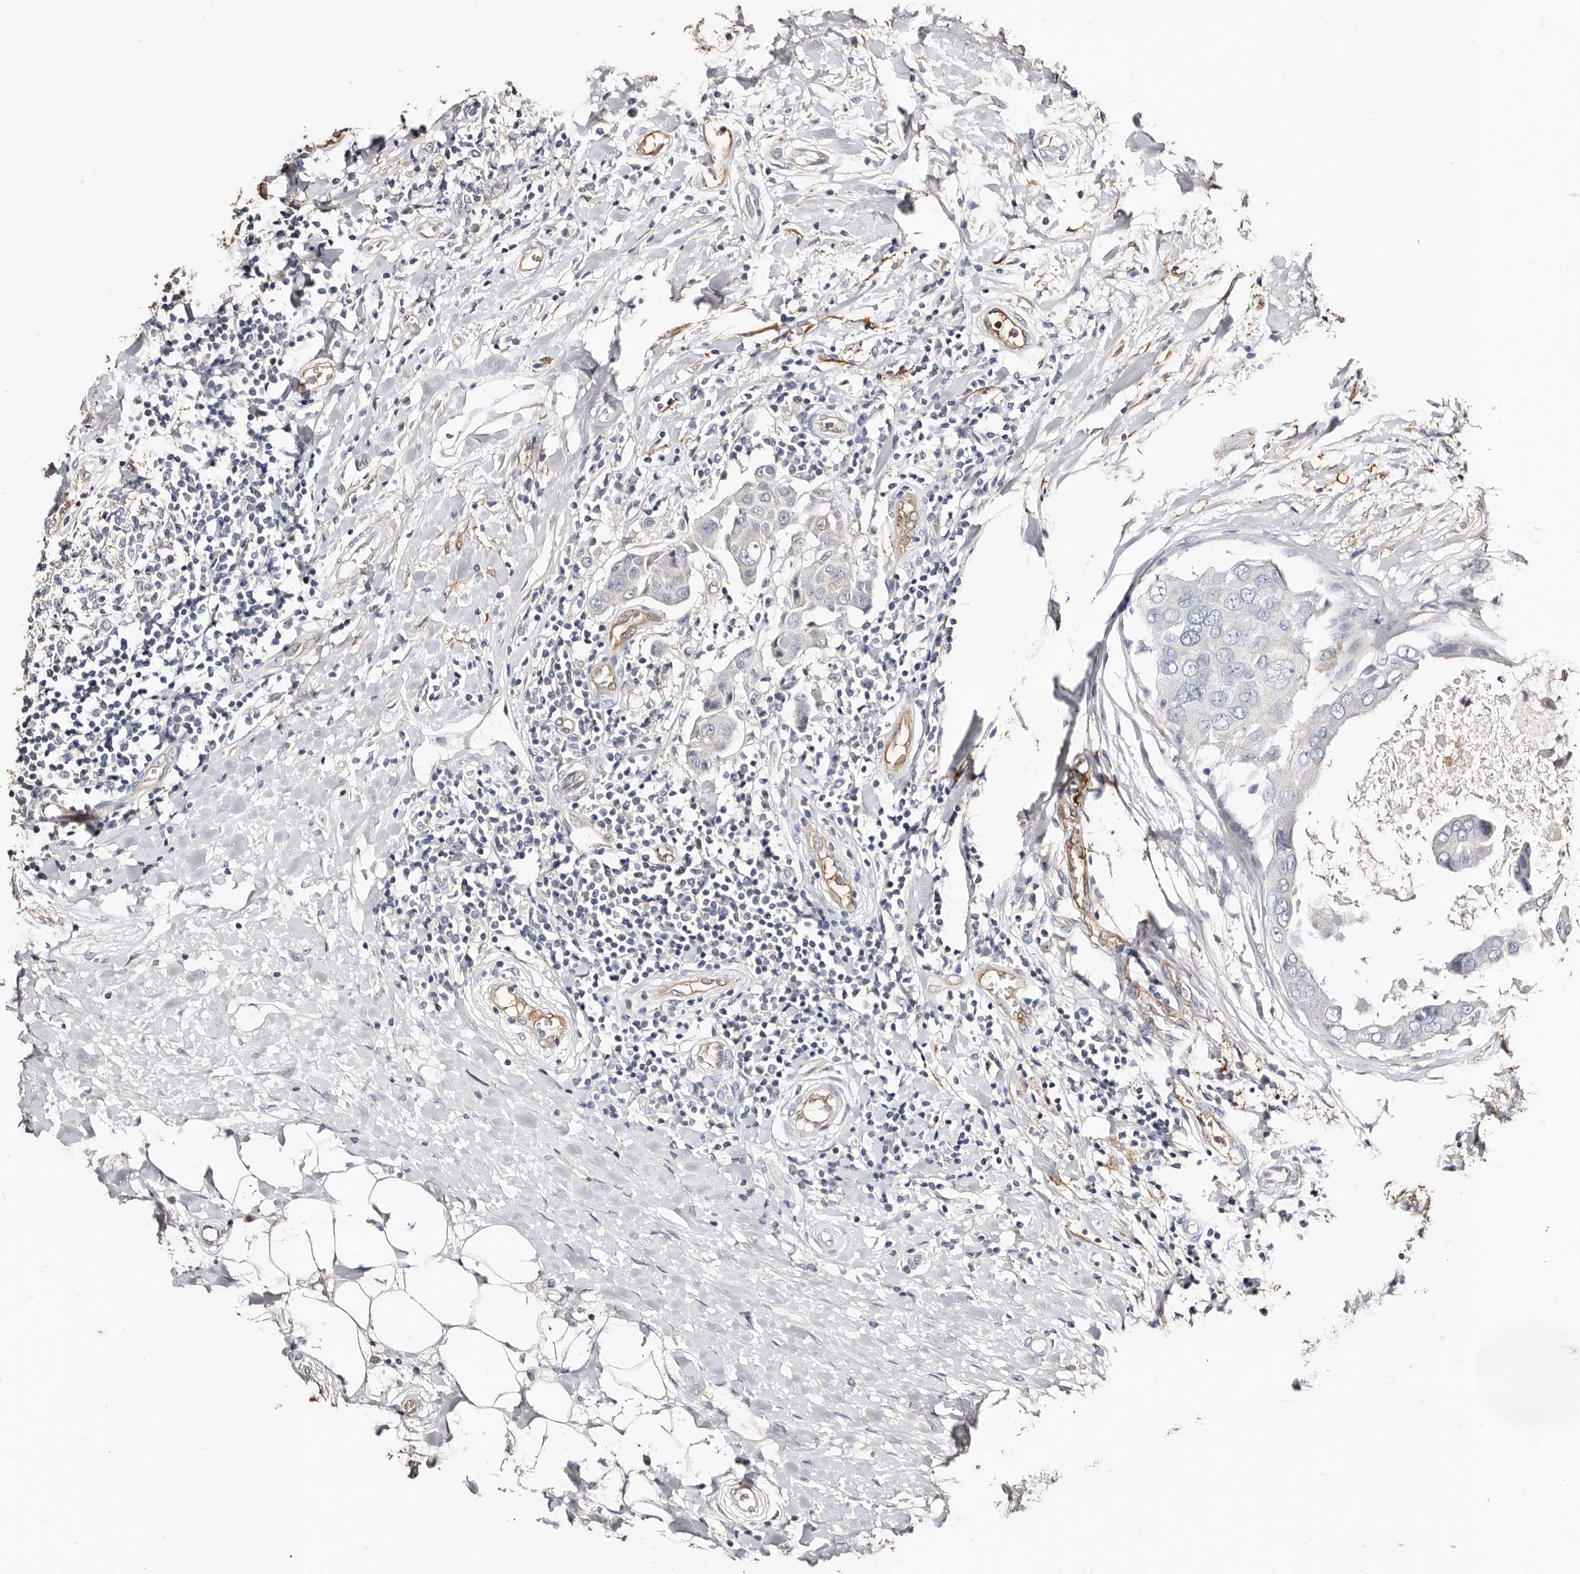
{"staining": {"intensity": "negative", "quantity": "none", "location": "none"}, "tissue": "breast cancer", "cell_type": "Tumor cells", "image_type": "cancer", "snomed": [{"axis": "morphology", "description": "Duct carcinoma"}, {"axis": "topography", "description": "Breast"}], "caption": "An image of human breast cancer (intraductal carcinoma) is negative for staining in tumor cells.", "gene": "TGM2", "patient": {"sex": "female", "age": 27}}